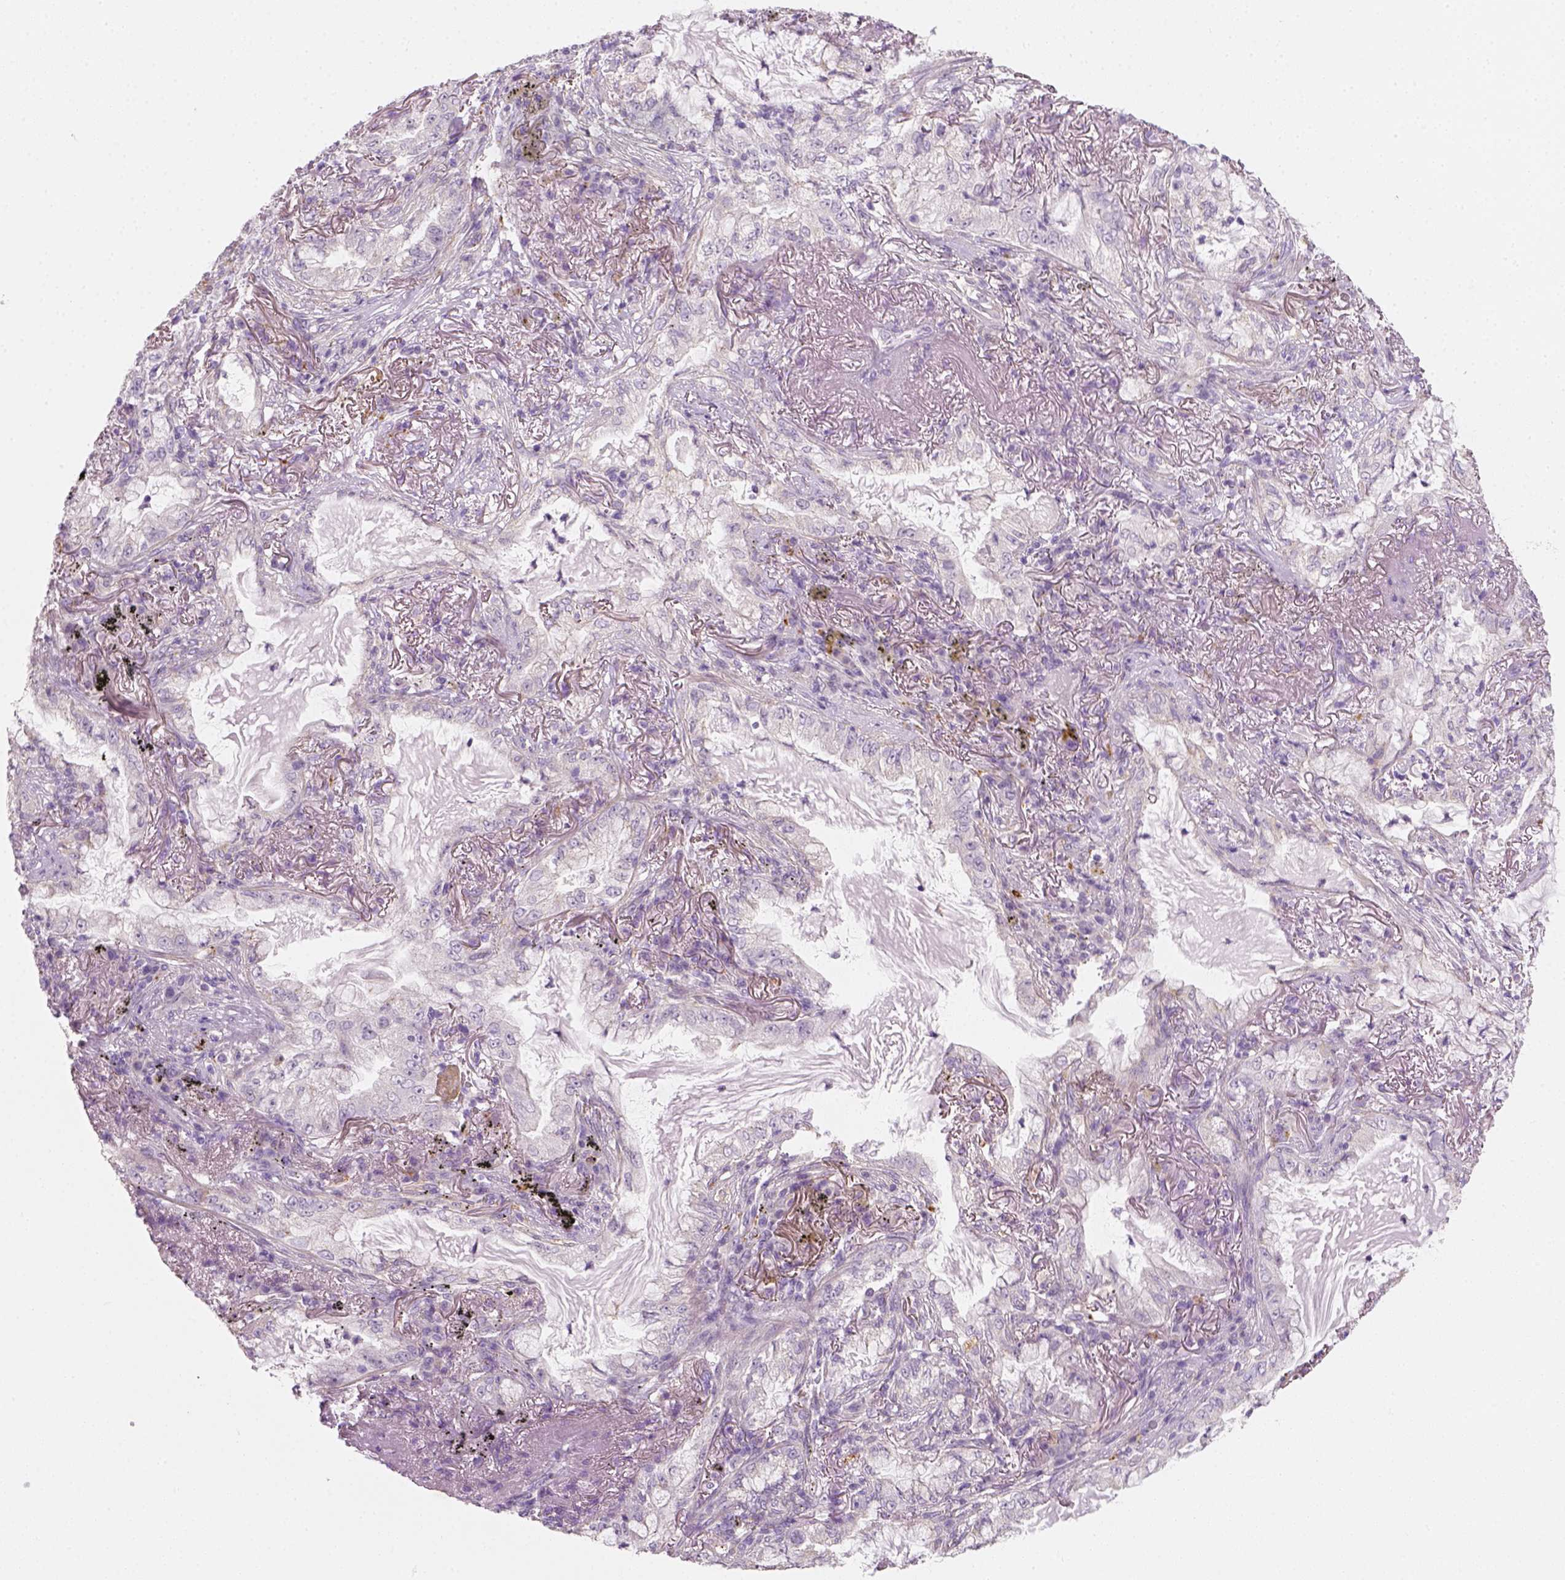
{"staining": {"intensity": "negative", "quantity": "none", "location": "none"}, "tissue": "lung cancer", "cell_type": "Tumor cells", "image_type": "cancer", "snomed": [{"axis": "morphology", "description": "Adenocarcinoma, NOS"}, {"axis": "topography", "description": "Lung"}], "caption": "An immunohistochemistry (IHC) micrograph of lung cancer (adenocarcinoma) is shown. There is no staining in tumor cells of lung cancer (adenocarcinoma).", "gene": "FAM163B", "patient": {"sex": "female", "age": 73}}